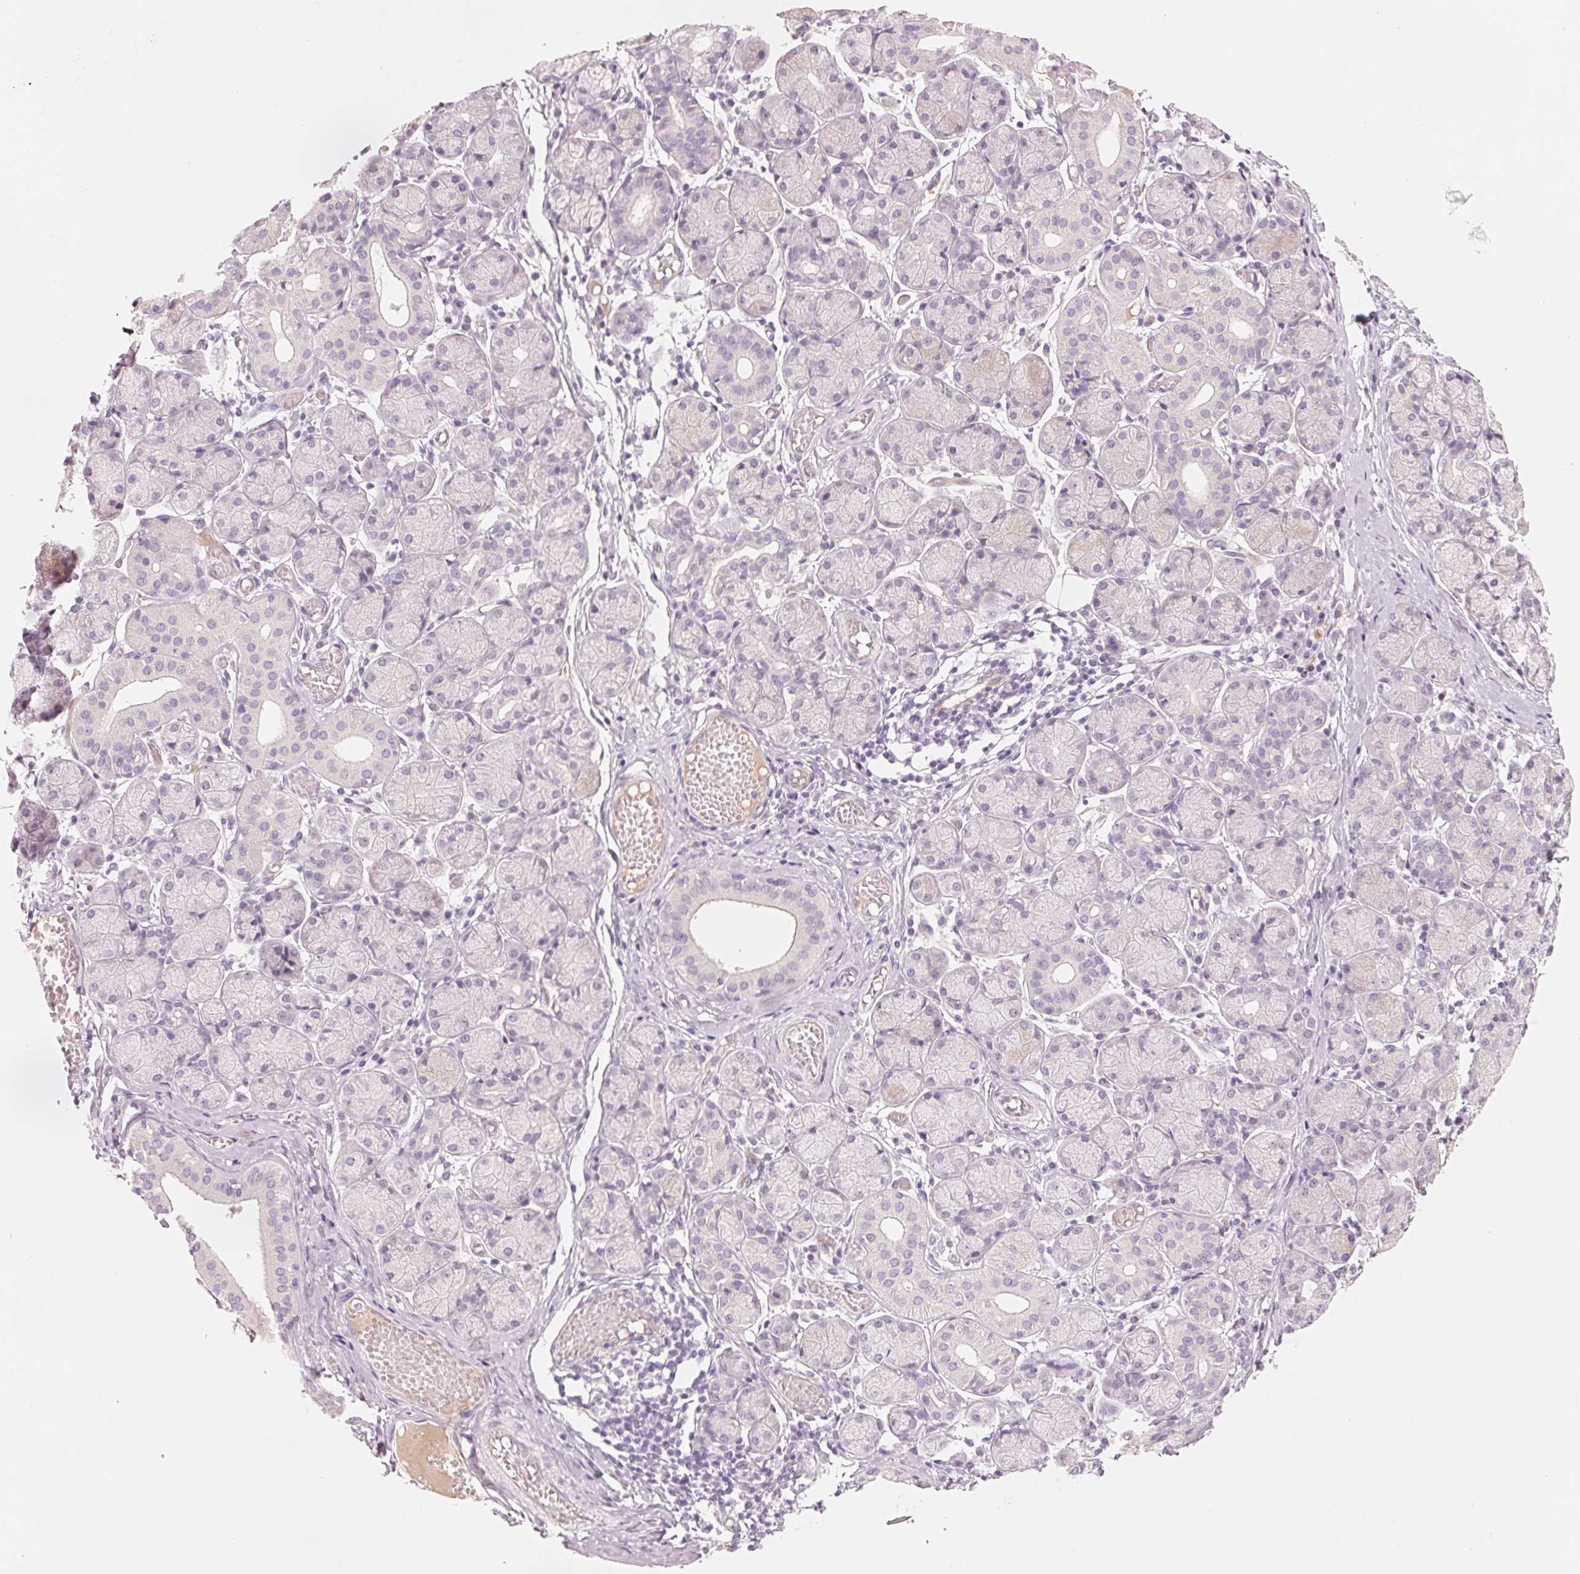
{"staining": {"intensity": "weak", "quantity": "<25%", "location": "cytoplasmic/membranous"}, "tissue": "salivary gland", "cell_type": "Glandular cells", "image_type": "normal", "snomed": [{"axis": "morphology", "description": "Normal tissue, NOS"}, {"axis": "topography", "description": "Salivary gland"}], "caption": "This is an immunohistochemistry image of benign salivary gland. There is no positivity in glandular cells.", "gene": "CFHR2", "patient": {"sex": "female", "age": 24}}